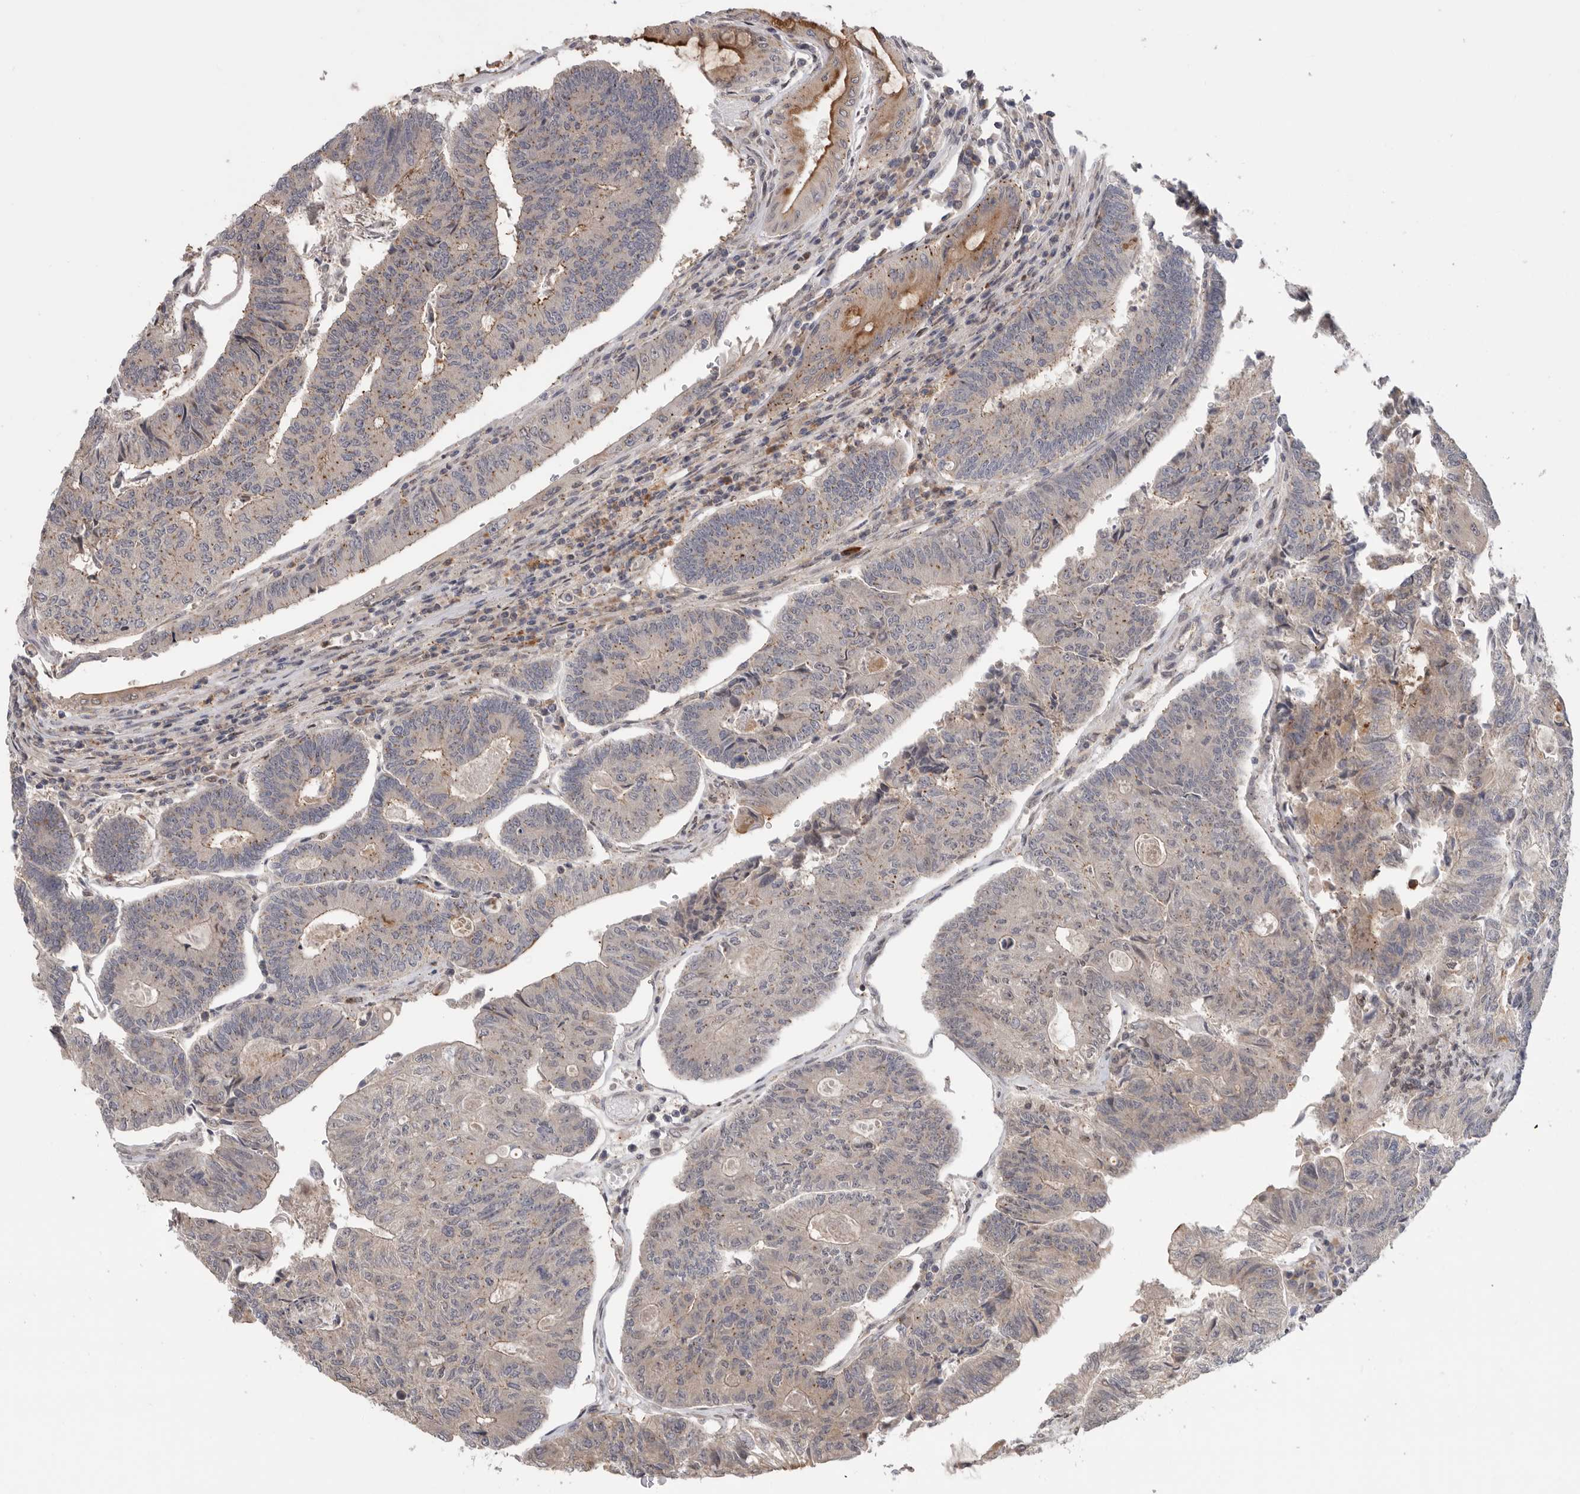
{"staining": {"intensity": "weak", "quantity": "25%-75%", "location": "cytoplasmic/membranous"}, "tissue": "colorectal cancer", "cell_type": "Tumor cells", "image_type": "cancer", "snomed": [{"axis": "morphology", "description": "Adenocarcinoma, NOS"}, {"axis": "topography", "description": "Colon"}], "caption": "Protein positivity by immunohistochemistry reveals weak cytoplasmic/membranous staining in approximately 25%-75% of tumor cells in colorectal adenocarcinoma.", "gene": "KLK5", "patient": {"sex": "female", "age": 67}}